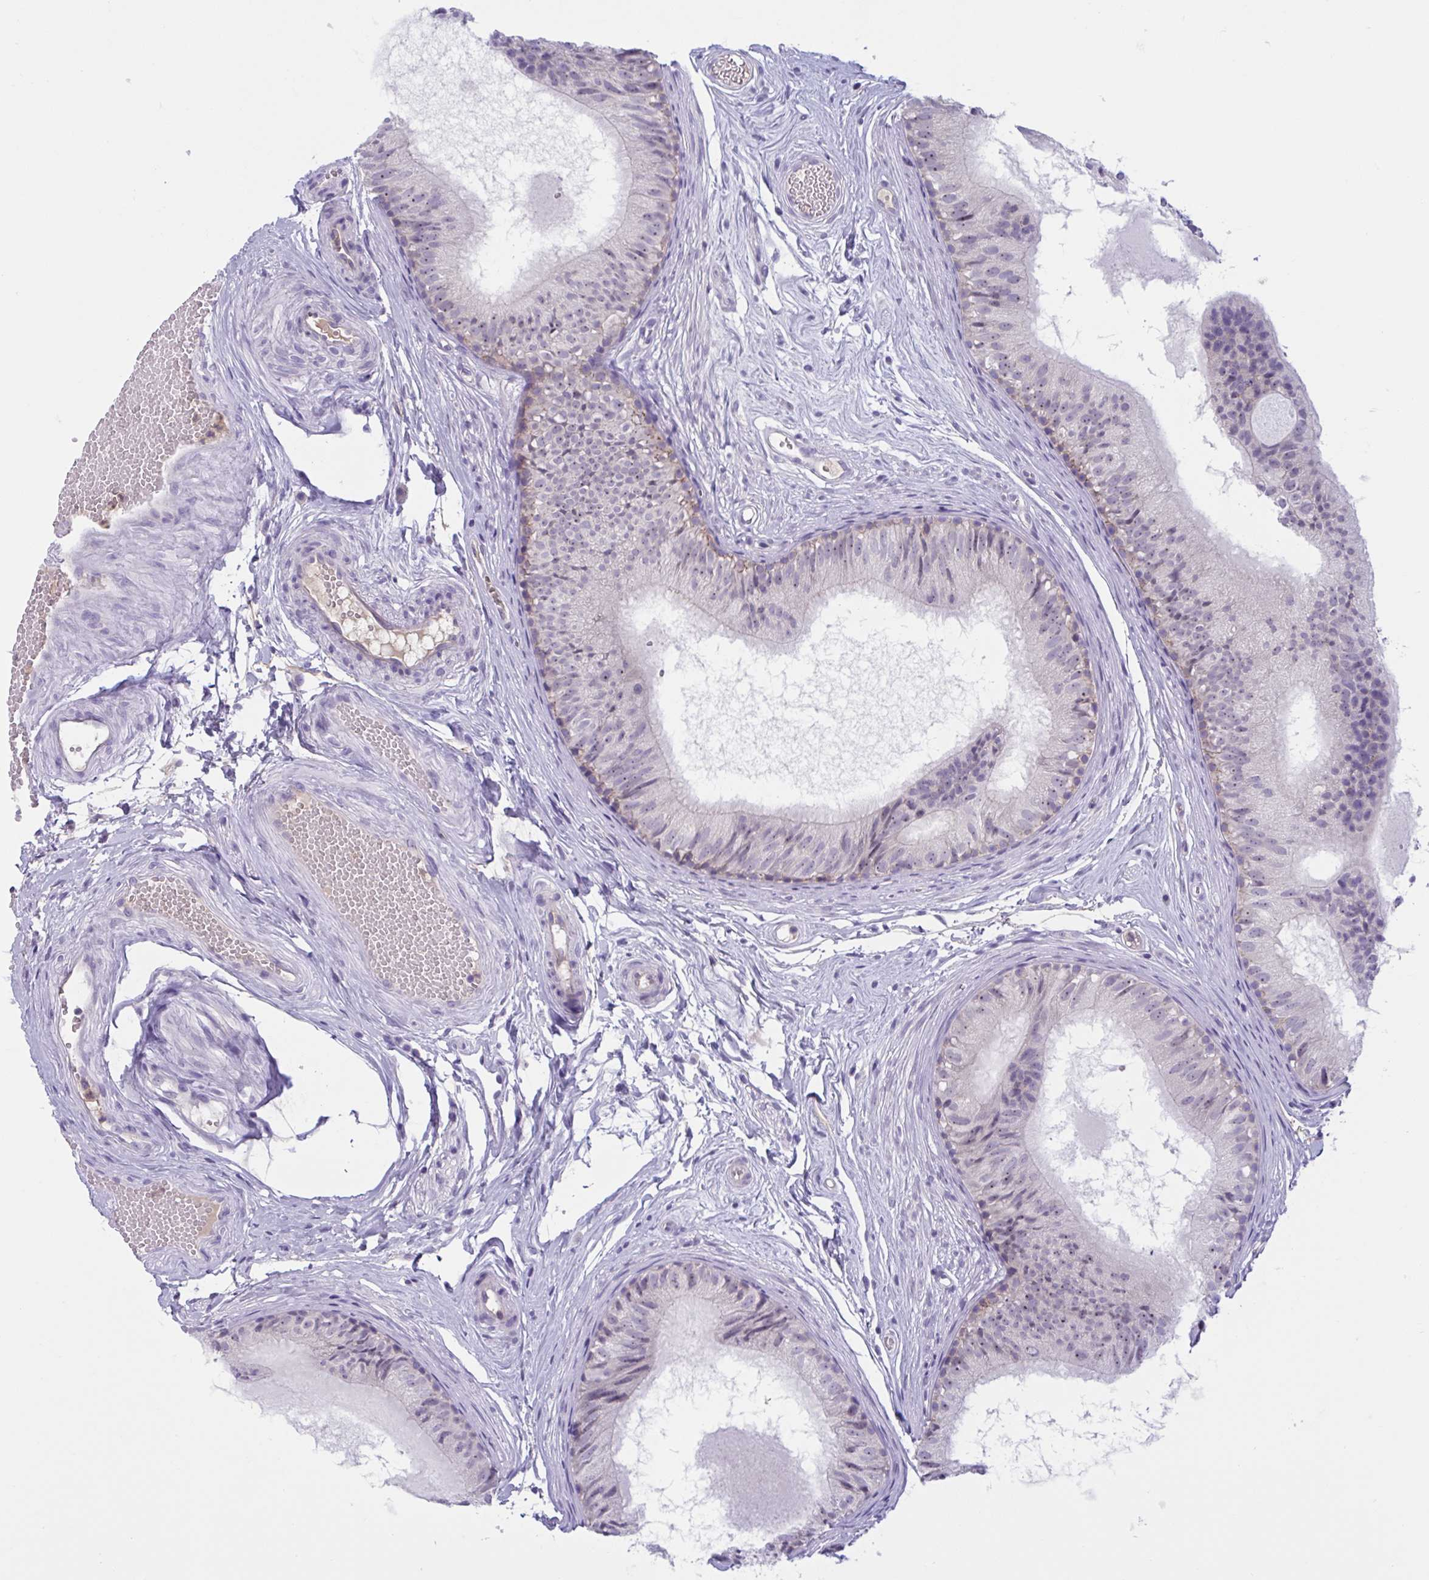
{"staining": {"intensity": "weak", "quantity": "<25%", "location": "cytoplasmic/membranous"}, "tissue": "epididymis", "cell_type": "Glandular cells", "image_type": "normal", "snomed": [{"axis": "morphology", "description": "Normal tissue, NOS"}, {"axis": "morphology", "description": "Seminoma, NOS"}, {"axis": "topography", "description": "Testis"}, {"axis": "topography", "description": "Epididymis"}], "caption": "IHC image of unremarkable epididymis stained for a protein (brown), which exhibits no expression in glandular cells. Brightfield microscopy of immunohistochemistry (IHC) stained with DAB (brown) and hematoxylin (blue), captured at high magnification.", "gene": "WNT9B", "patient": {"sex": "male", "age": 34}}